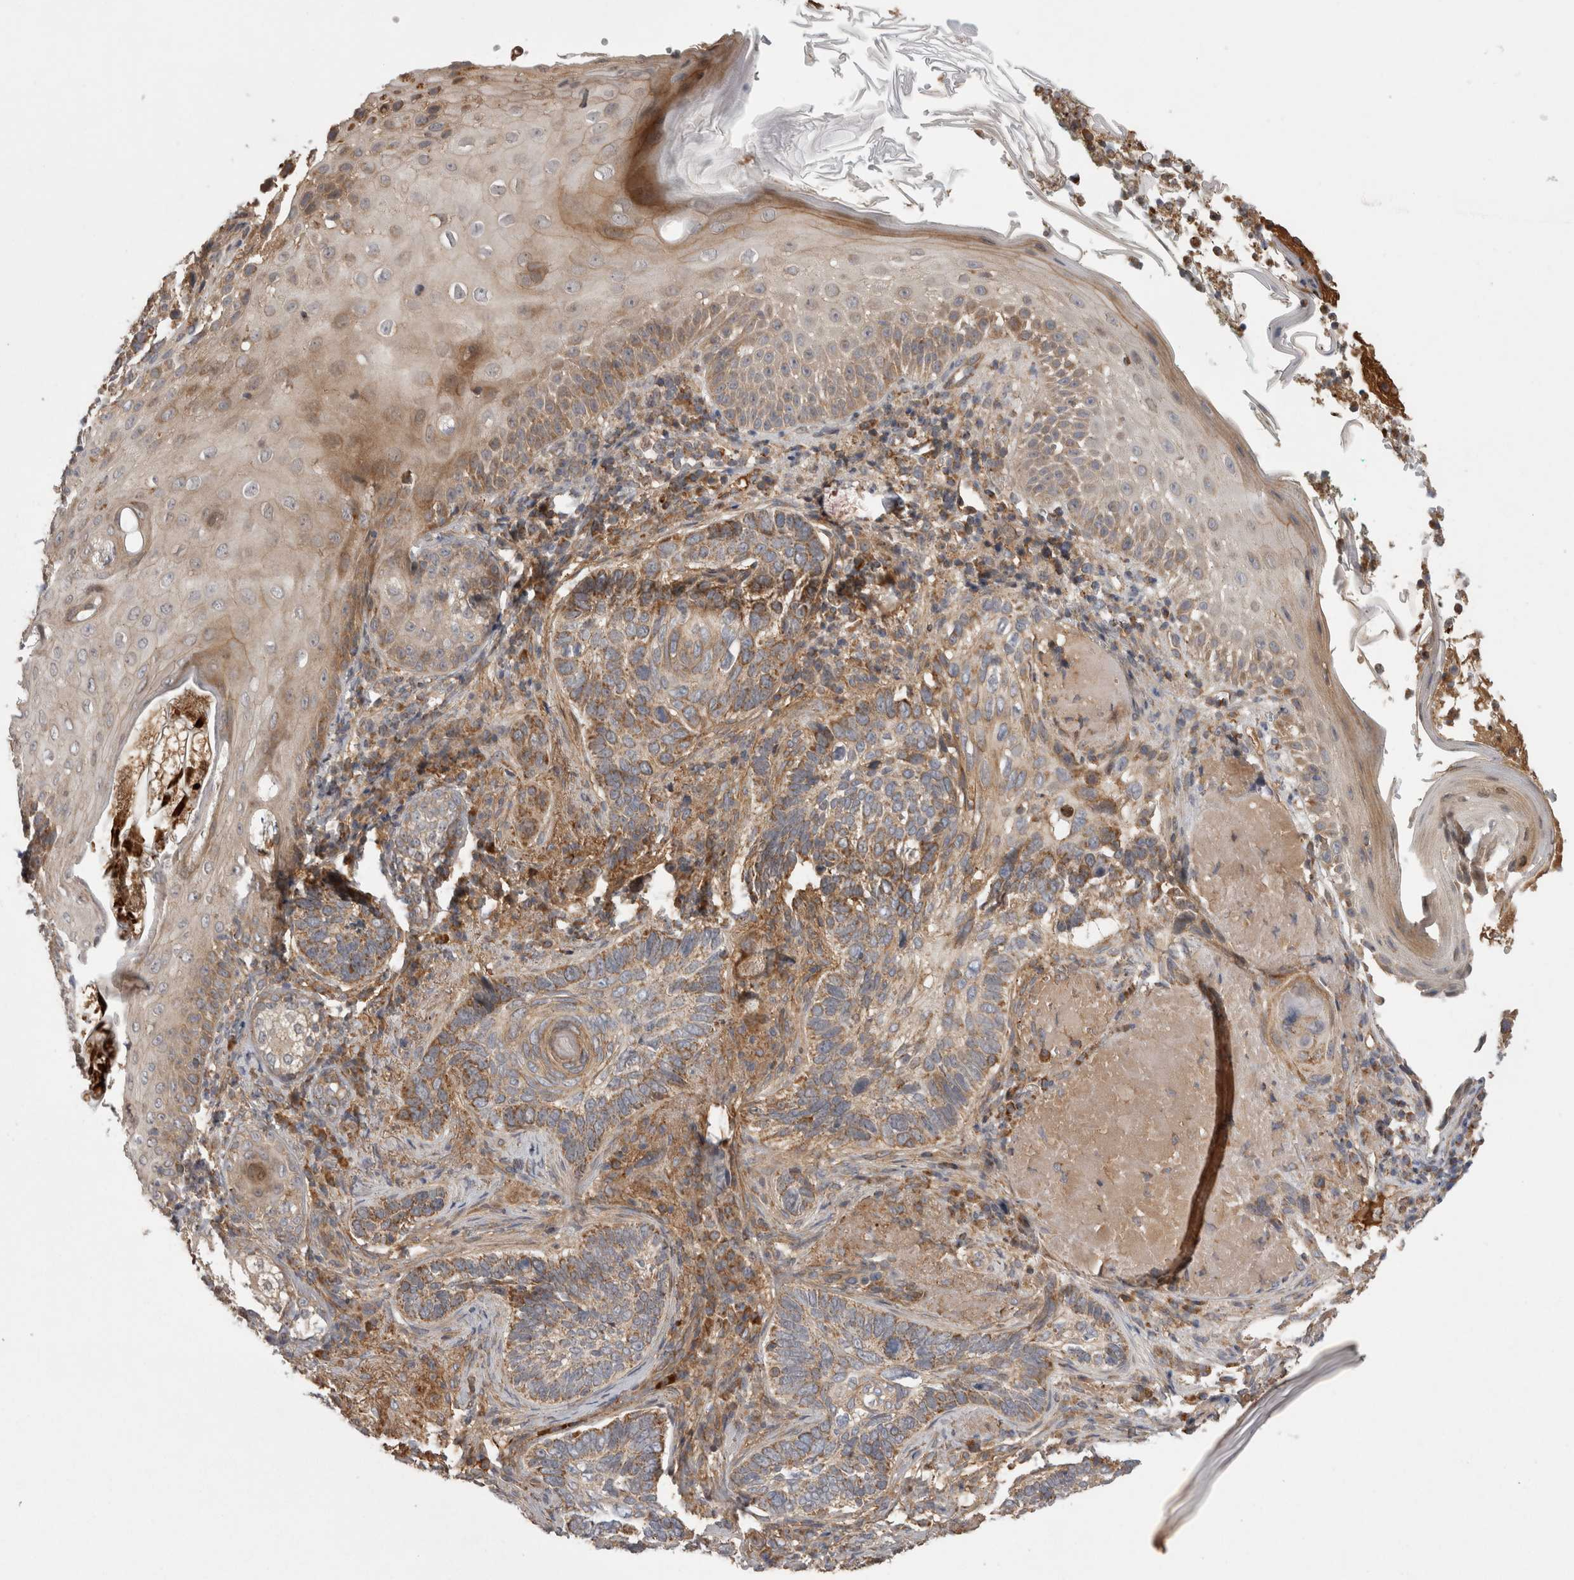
{"staining": {"intensity": "moderate", "quantity": "25%-75%", "location": "cytoplasmic/membranous"}, "tissue": "skin cancer", "cell_type": "Tumor cells", "image_type": "cancer", "snomed": [{"axis": "morphology", "description": "Basal cell carcinoma"}, {"axis": "topography", "description": "Skin"}], "caption": "This is an image of immunohistochemistry (IHC) staining of basal cell carcinoma (skin), which shows moderate staining in the cytoplasmic/membranous of tumor cells.", "gene": "DARS2", "patient": {"sex": "female", "age": 89}}